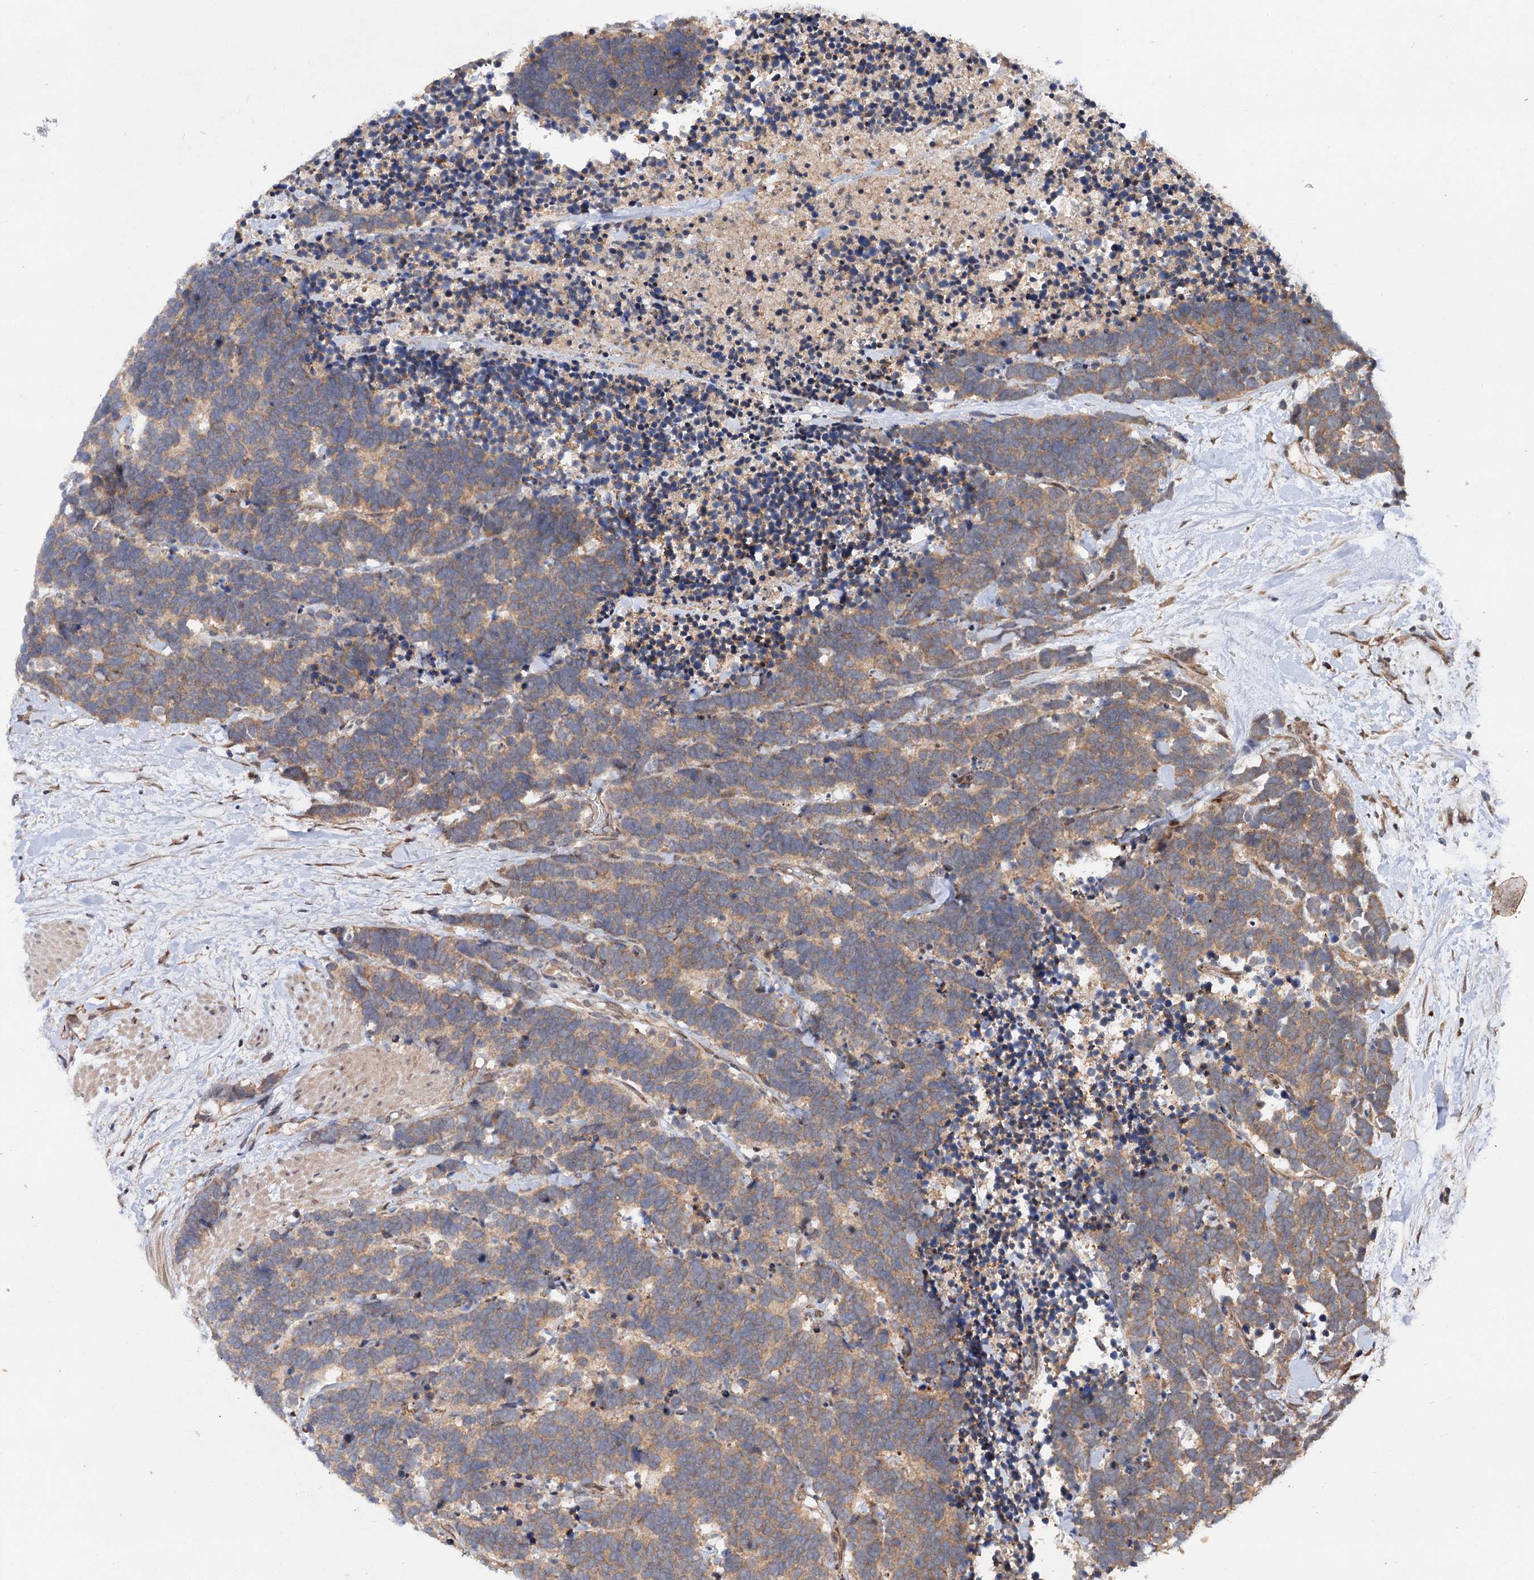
{"staining": {"intensity": "moderate", "quantity": "25%-75%", "location": "cytoplasmic/membranous"}, "tissue": "carcinoid", "cell_type": "Tumor cells", "image_type": "cancer", "snomed": [{"axis": "morphology", "description": "Carcinoma, NOS"}, {"axis": "morphology", "description": "Carcinoid, malignant, NOS"}, {"axis": "topography", "description": "Urinary bladder"}], "caption": "Carcinoid (malignant) stained with a brown dye shows moderate cytoplasmic/membranous positive positivity in approximately 25%-75% of tumor cells.", "gene": "FBXW8", "patient": {"sex": "male", "age": 57}}